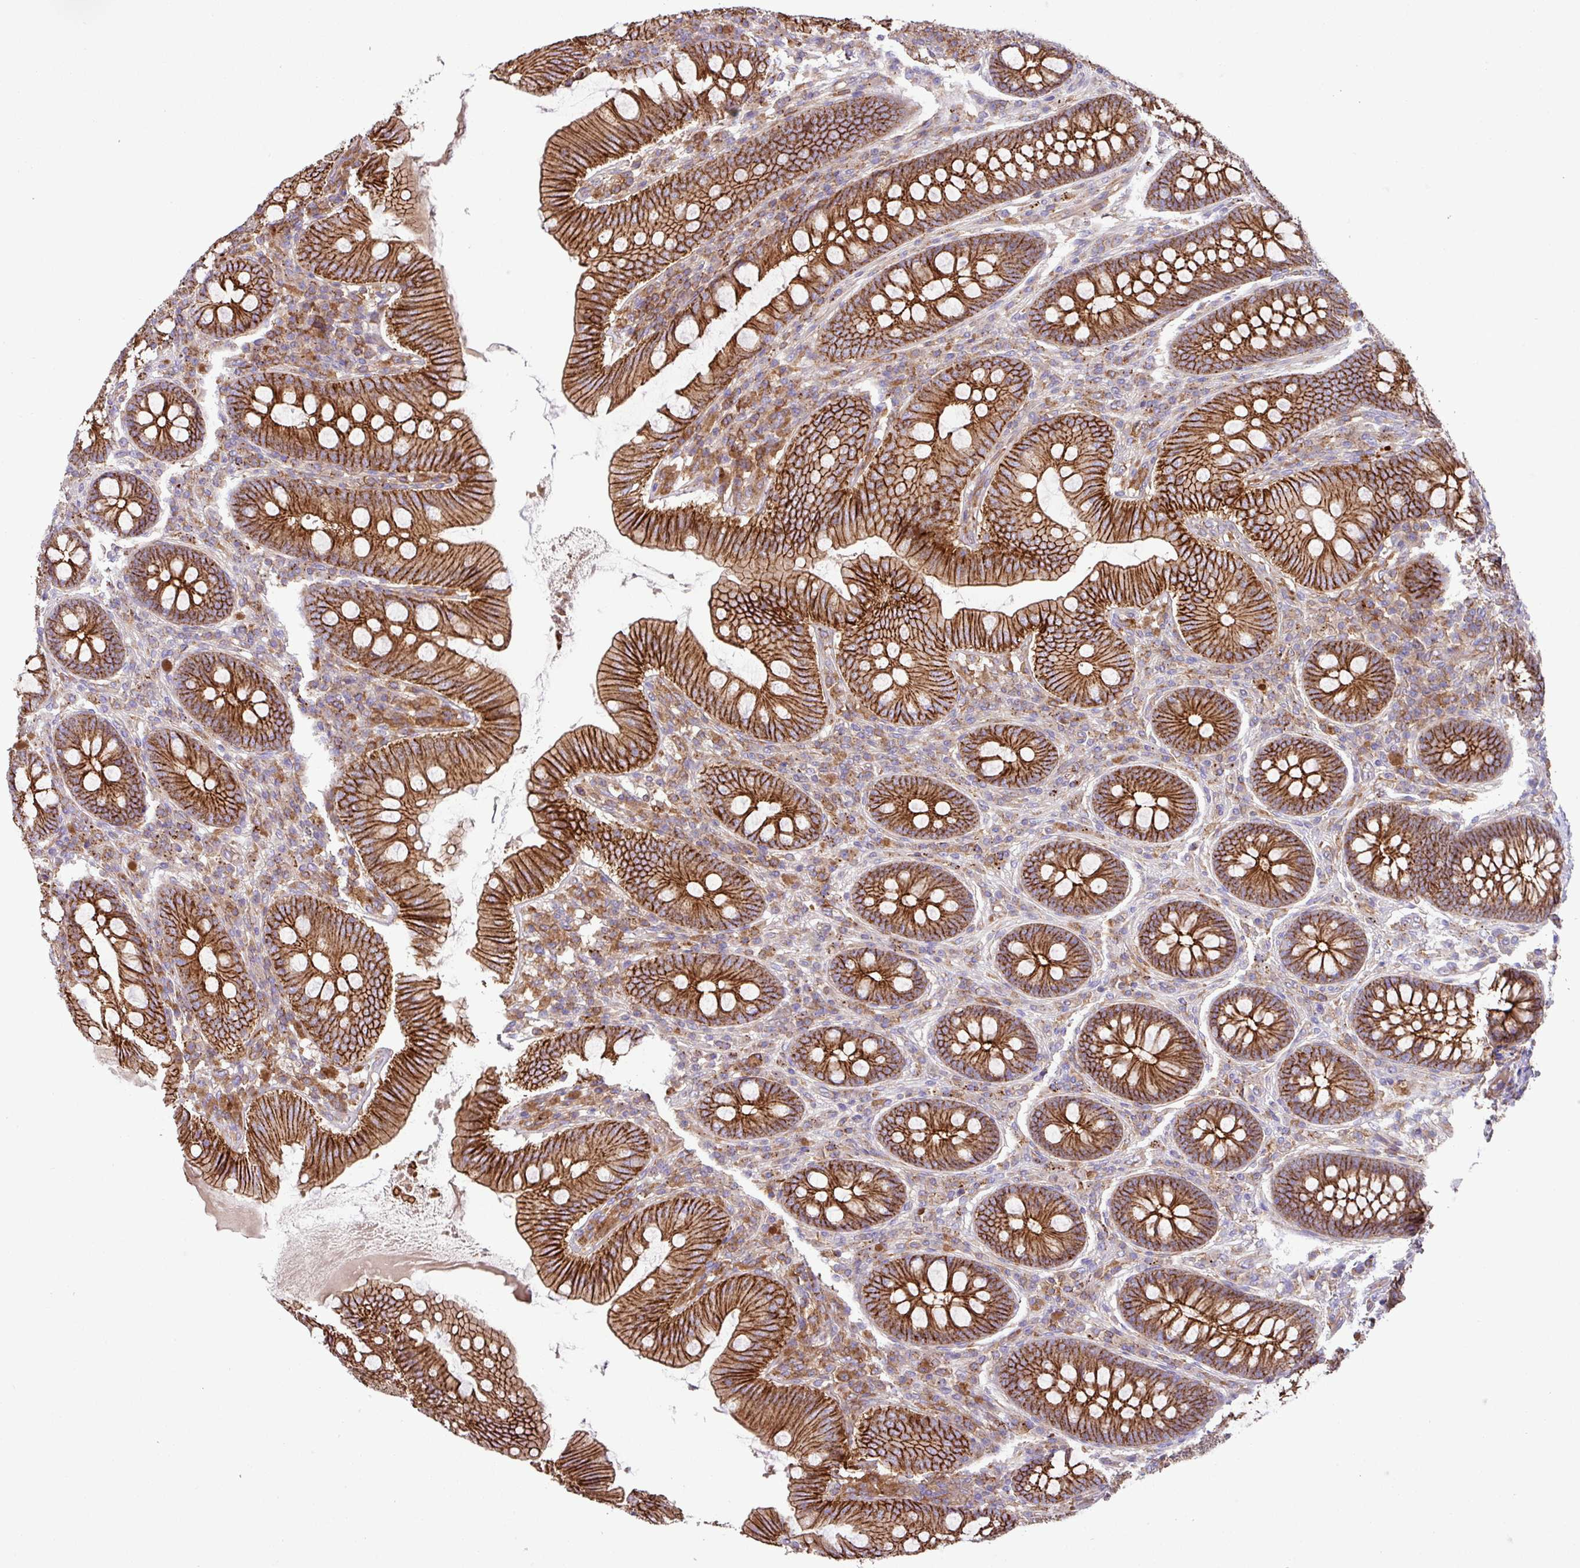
{"staining": {"intensity": "strong", "quantity": ">75%", "location": "cytoplasmic/membranous"}, "tissue": "appendix", "cell_type": "Glandular cells", "image_type": "normal", "snomed": [{"axis": "morphology", "description": "Normal tissue, NOS"}, {"axis": "topography", "description": "Appendix"}], "caption": "Approximately >75% of glandular cells in normal human appendix demonstrate strong cytoplasmic/membranous protein staining as visualized by brown immunohistochemical staining.", "gene": "RIC1", "patient": {"sex": "male", "age": 71}}